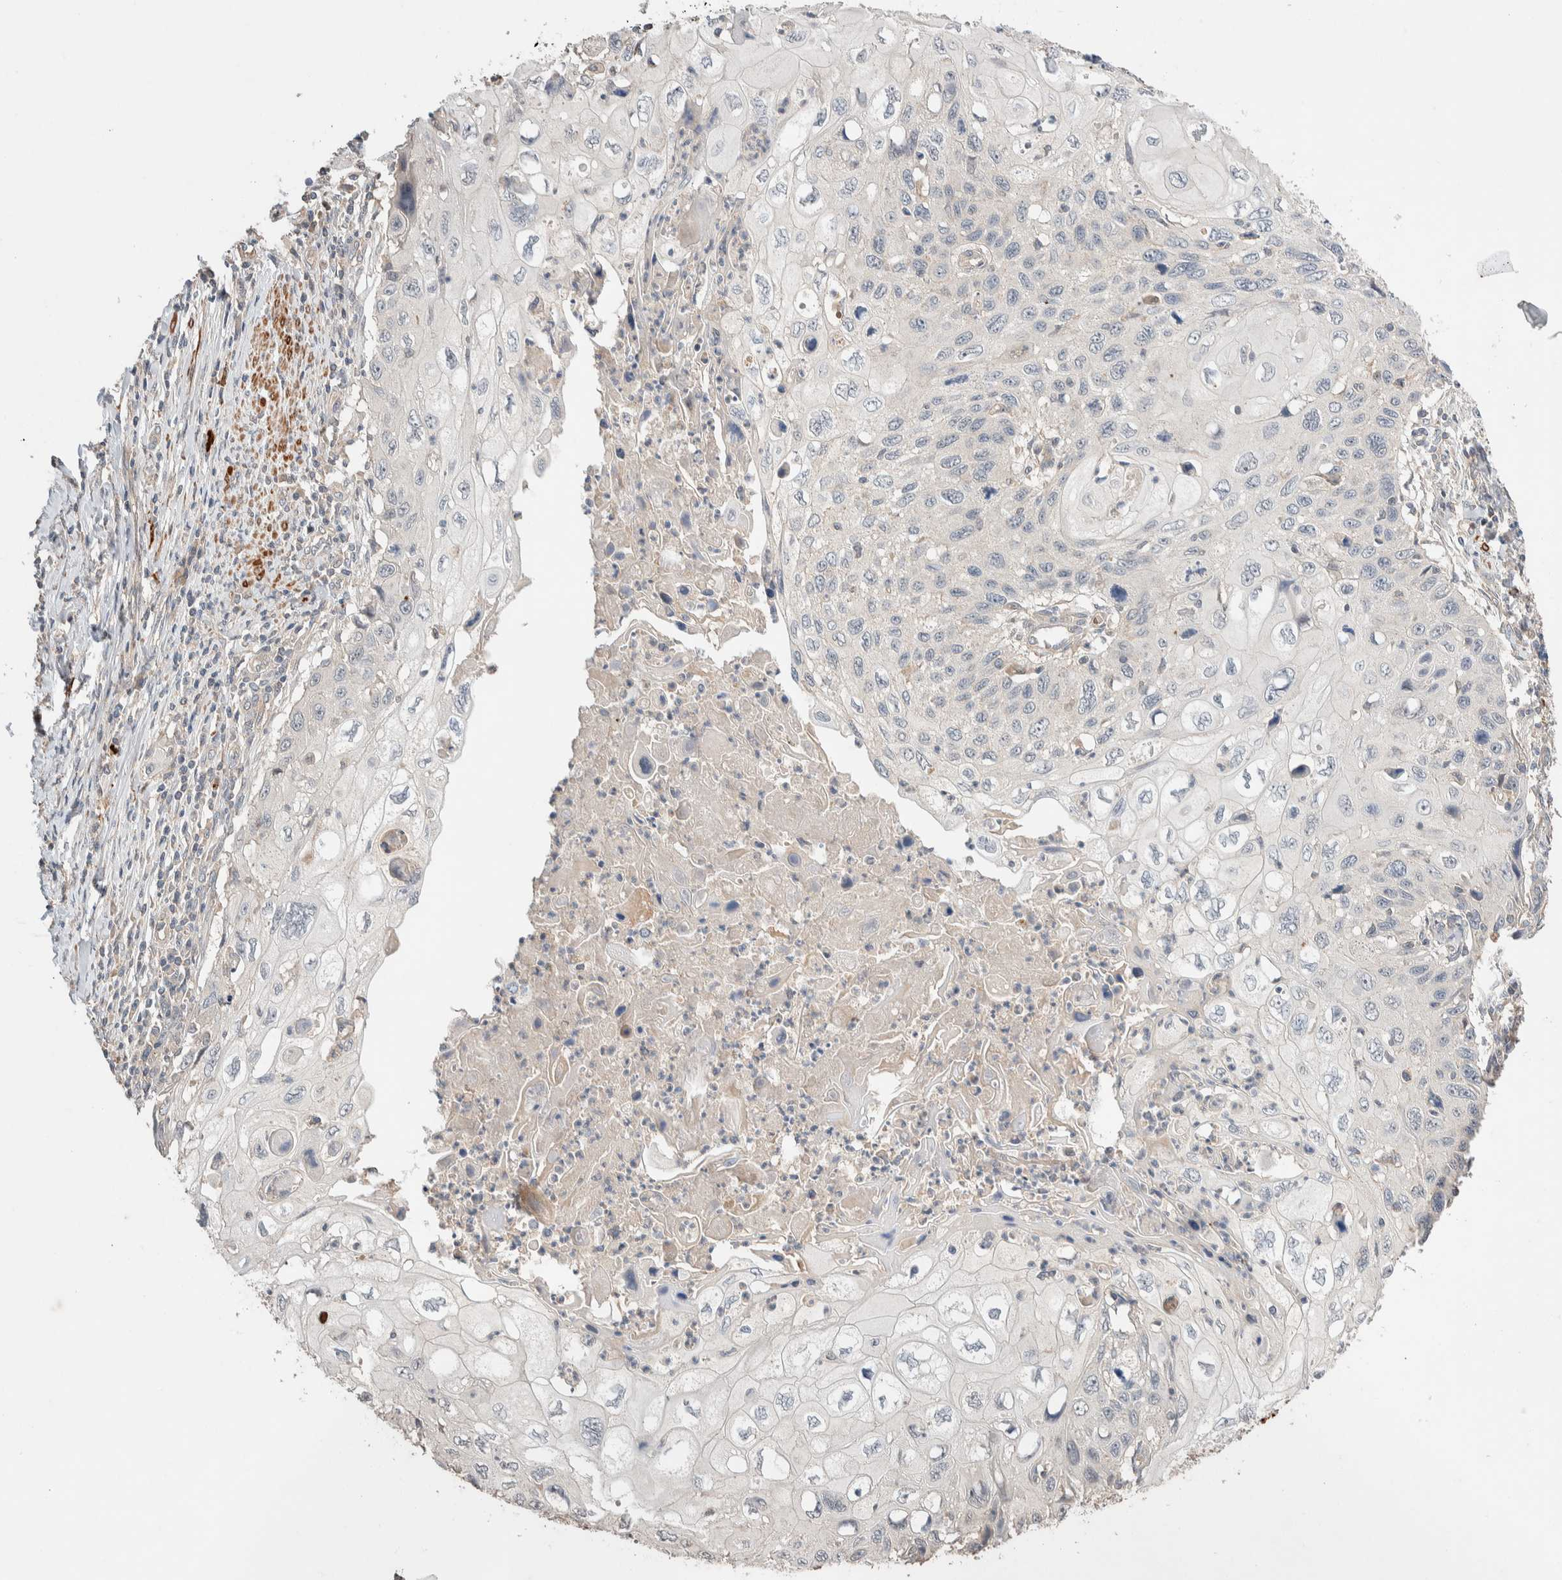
{"staining": {"intensity": "negative", "quantity": "none", "location": "none"}, "tissue": "cervical cancer", "cell_type": "Tumor cells", "image_type": "cancer", "snomed": [{"axis": "morphology", "description": "Squamous cell carcinoma, NOS"}, {"axis": "topography", "description": "Cervix"}], "caption": "This is an immunohistochemistry (IHC) histopathology image of cervical cancer. There is no staining in tumor cells.", "gene": "WDR91", "patient": {"sex": "female", "age": 70}}